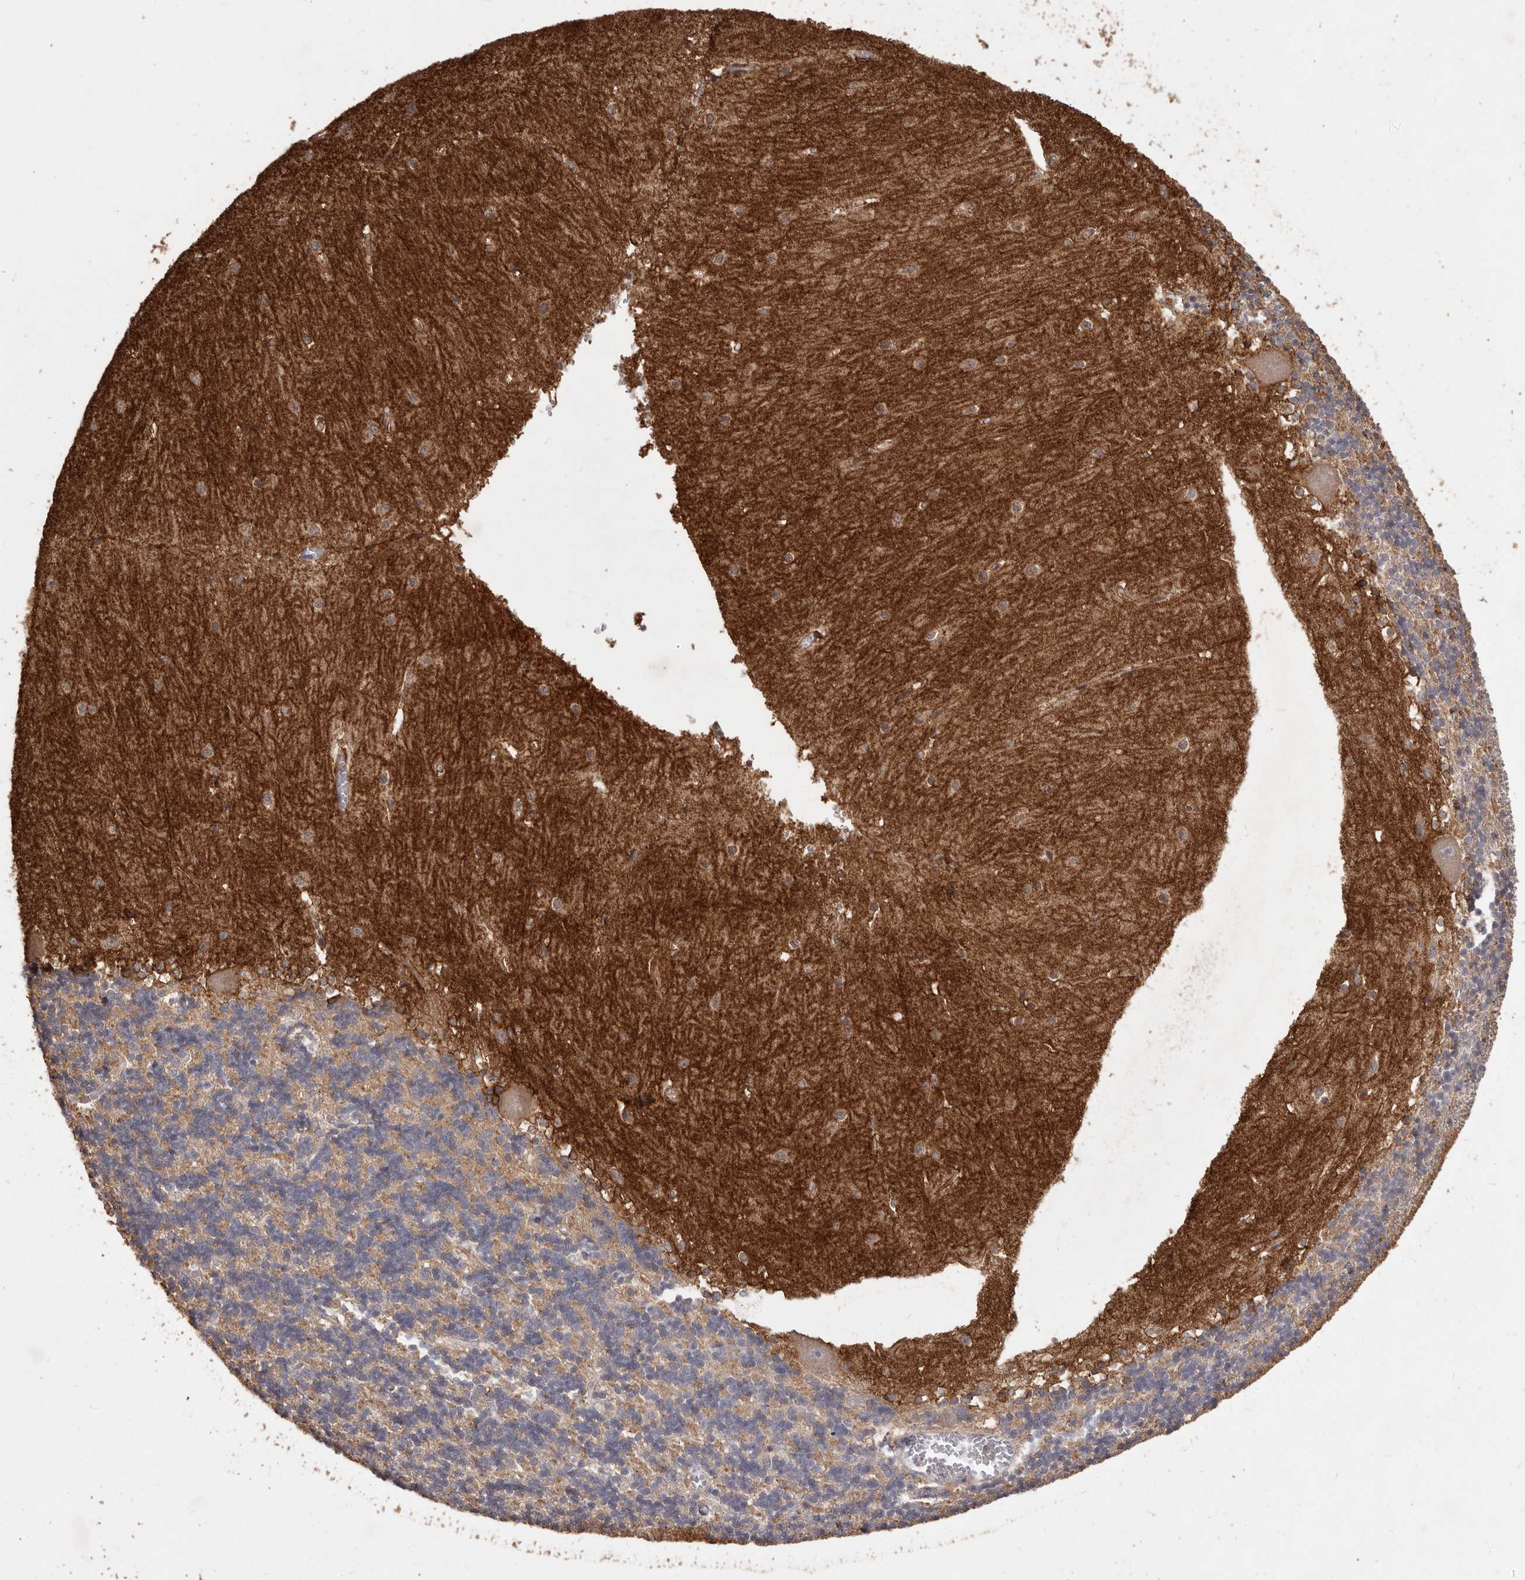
{"staining": {"intensity": "negative", "quantity": "none", "location": "none"}, "tissue": "cerebellum", "cell_type": "Cells in granular layer", "image_type": "normal", "snomed": [{"axis": "morphology", "description": "Normal tissue, NOS"}, {"axis": "topography", "description": "Cerebellum"}], "caption": "The photomicrograph demonstrates no significant staining in cells in granular layer of cerebellum.", "gene": "MTO1", "patient": {"sex": "male", "age": 37}}